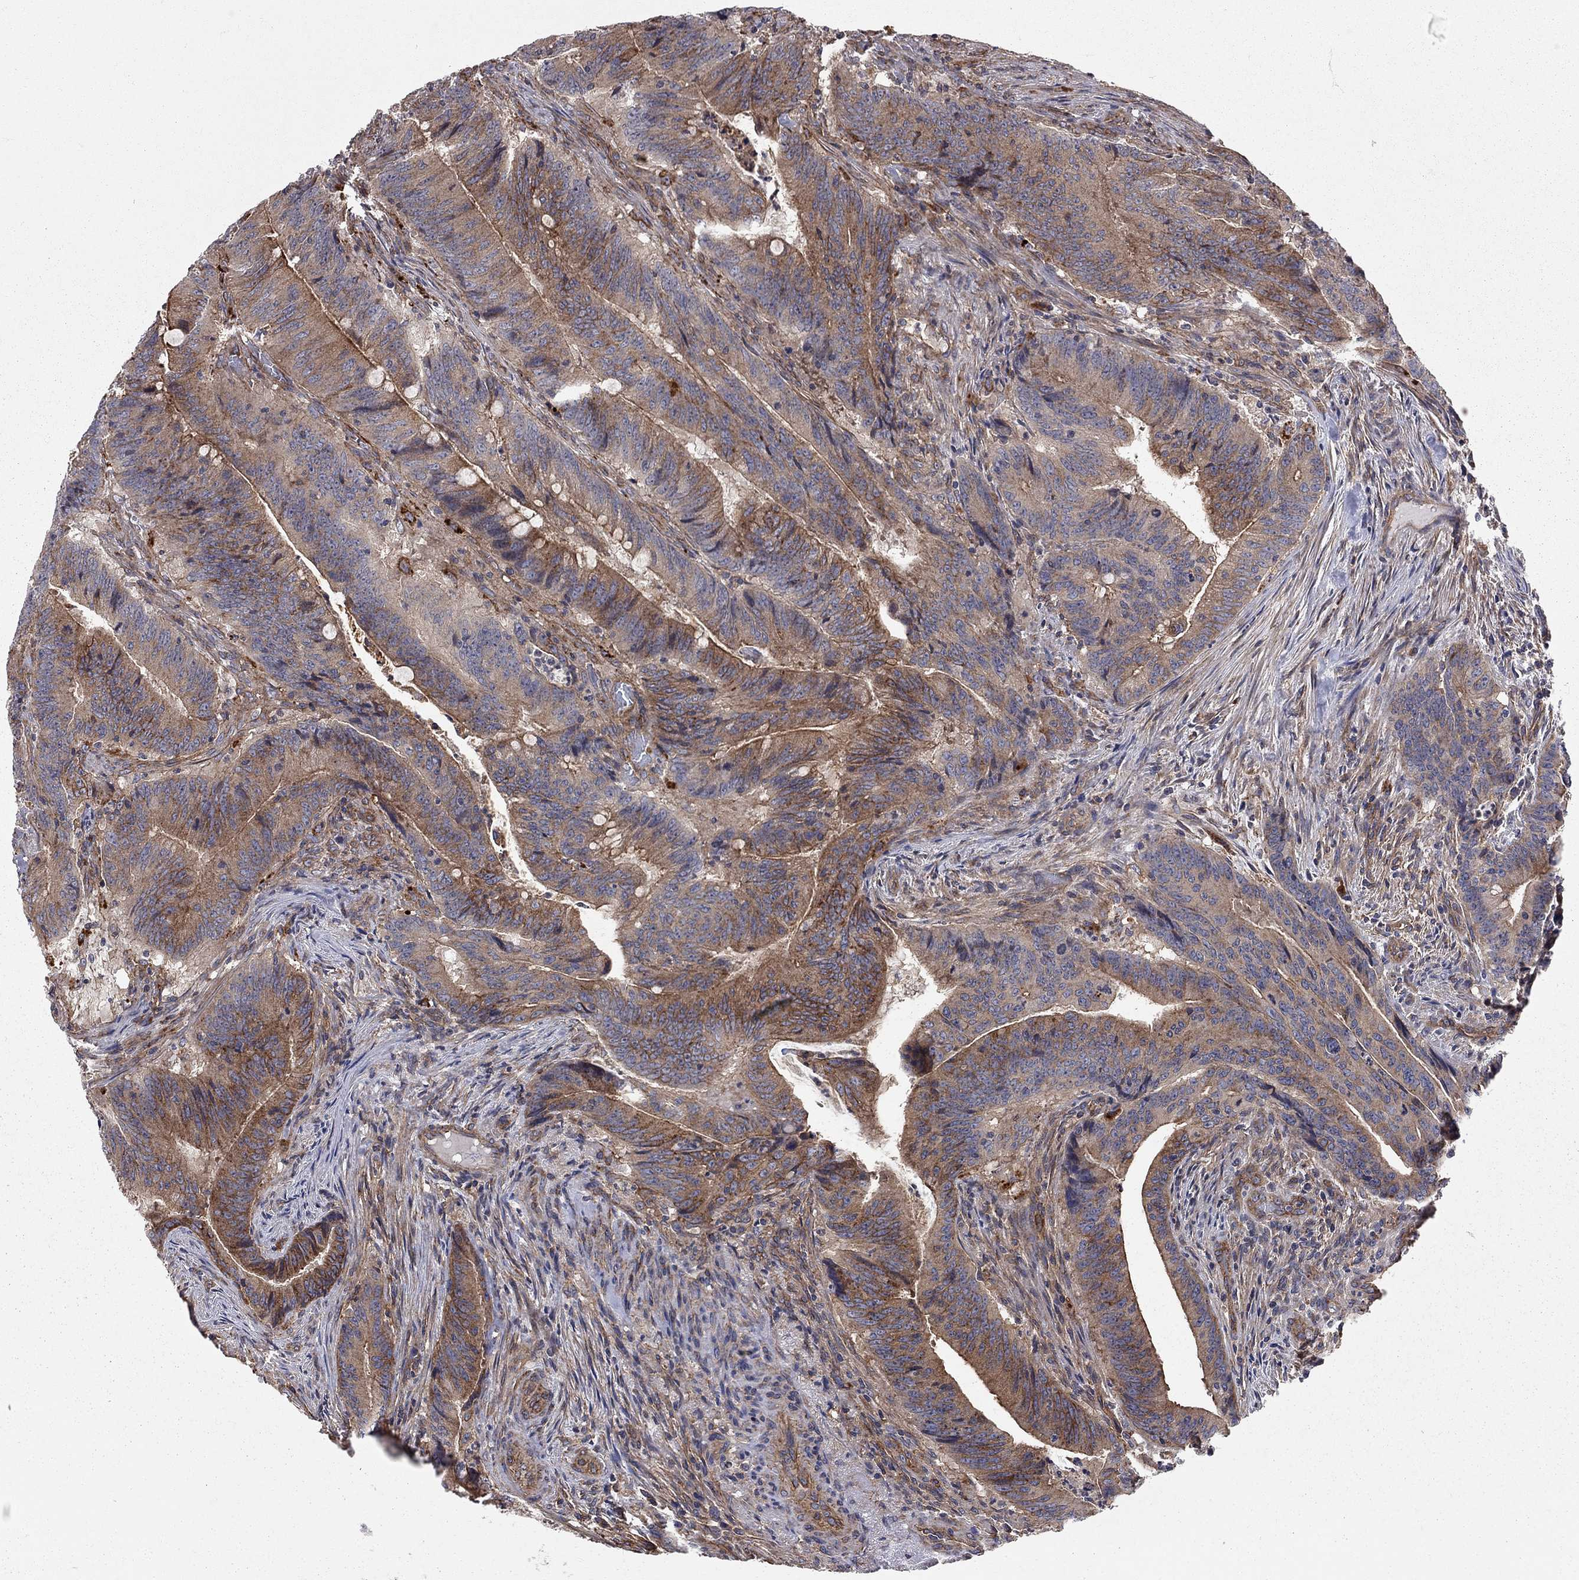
{"staining": {"intensity": "moderate", "quantity": ">75%", "location": "cytoplasmic/membranous"}, "tissue": "colorectal cancer", "cell_type": "Tumor cells", "image_type": "cancer", "snomed": [{"axis": "morphology", "description": "Adenocarcinoma, NOS"}, {"axis": "topography", "description": "Colon"}], "caption": "Brown immunohistochemical staining in colorectal adenocarcinoma demonstrates moderate cytoplasmic/membranous expression in approximately >75% of tumor cells.", "gene": "RASEF", "patient": {"sex": "female", "age": 87}}